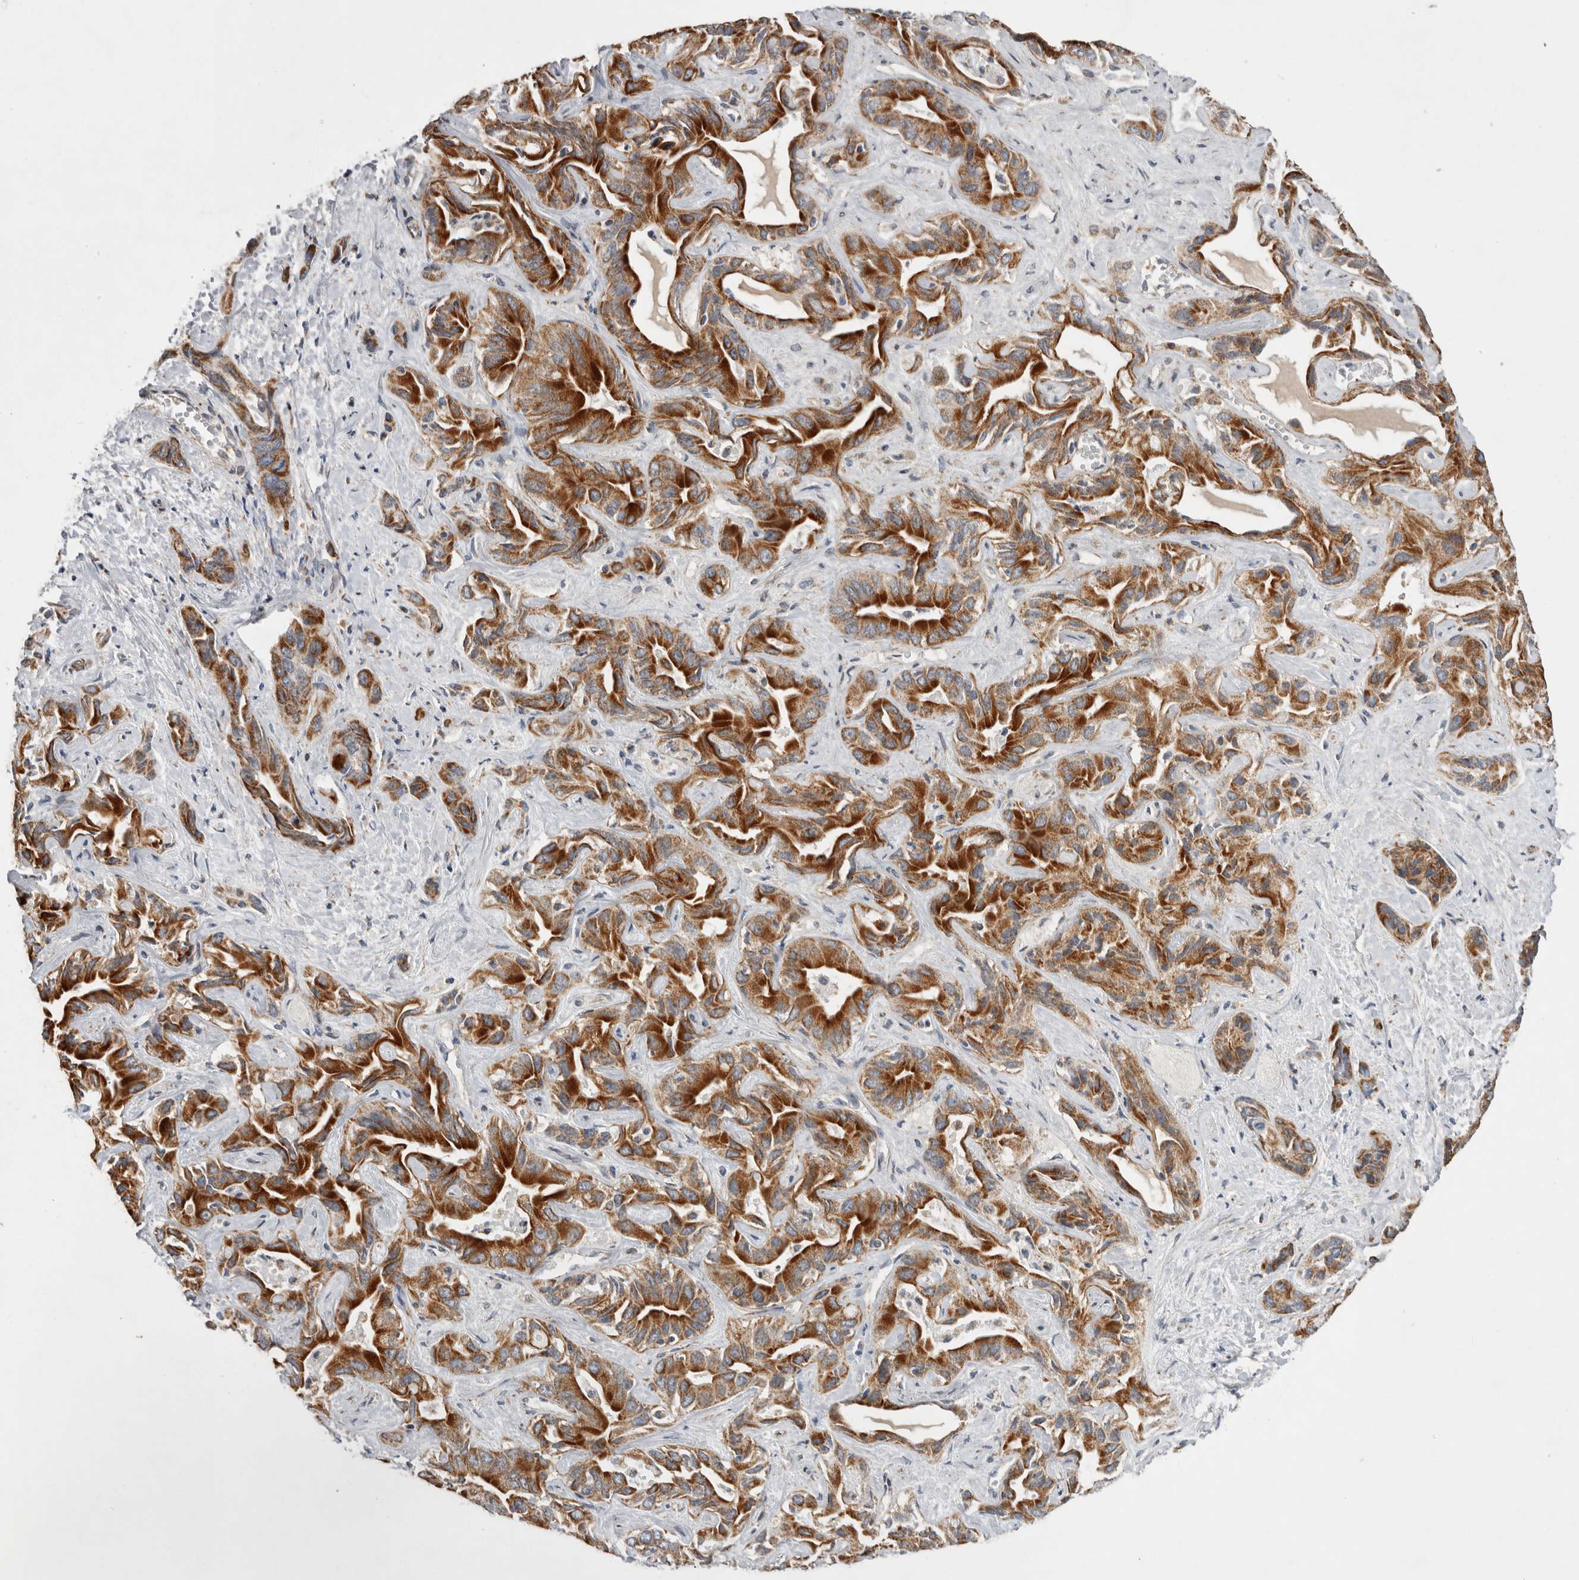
{"staining": {"intensity": "strong", "quantity": ">75%", "location": "cytoplasmic/membranous"}, "tissue": "liver cancer", "cell_type": "Tumor cells", "image_type": "cancer", "snomed": [{"axis": "morphology", "description": "Cholangiocarcinoma"}, {"axis": "topography", "description": "Liver"}], "caption": "An immunohistochemistry image of tumor tissue is shown. Protein staining in brown highlights strong cytoplasmic/membranous positivity in liver cancer (cholangiocarcinoma) within tumor cells. The staining was performed using DAB to visualize the protein expression in brown, while the nuclei were stained in blue with hematoxylin (Magnification: 20x).", "gene": "KCNIP1", "patient": {"sex": "female", "age": 52}}